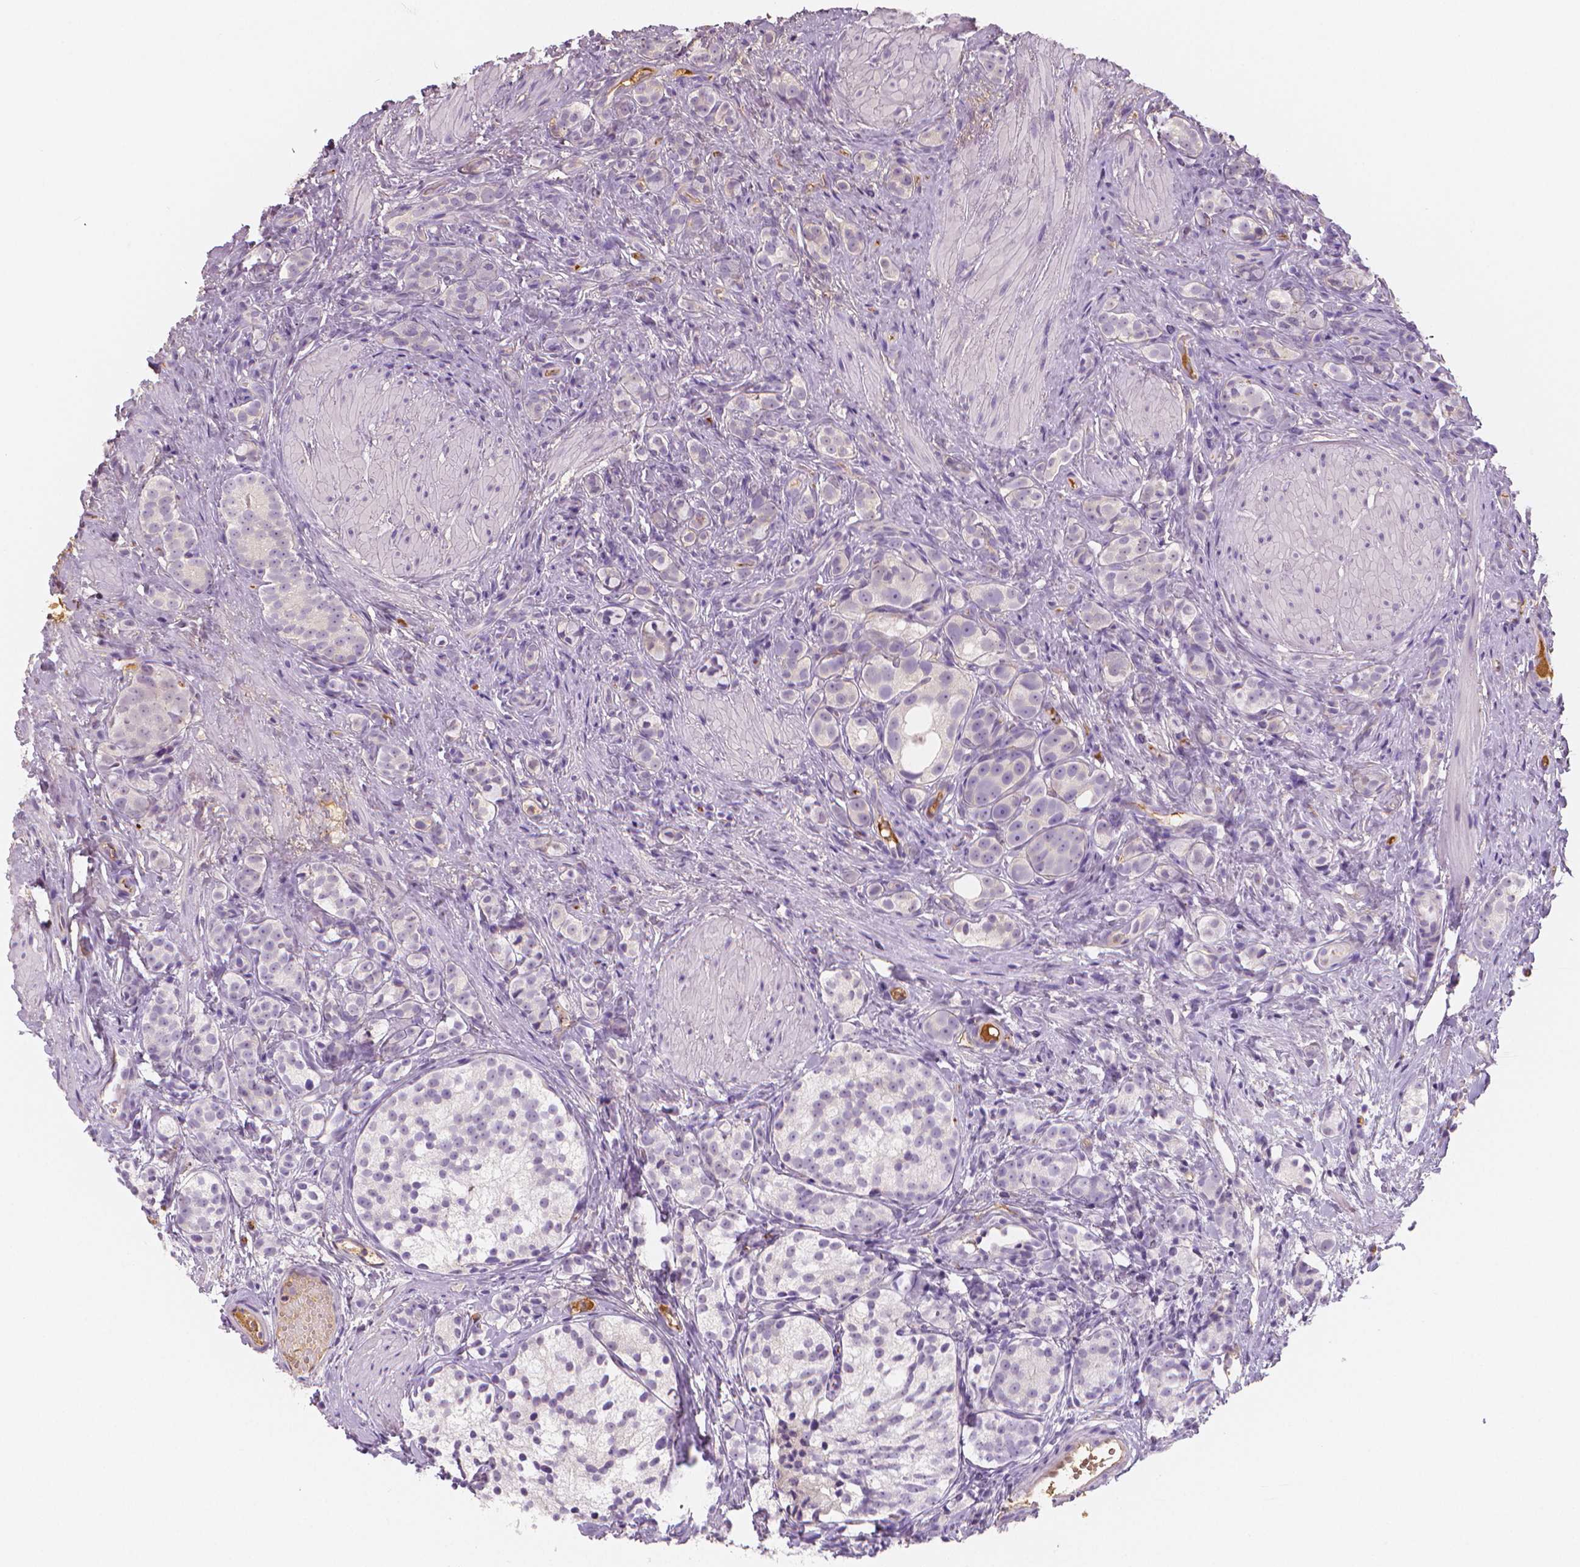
{"staining": {"intensity": "negative", "quantity": "none", "location": "none"}, "tissue": "prostate cancer", "cell_type": "Tumor cells", "image_type": "cancer", "snomed": [{"axis": "morphology", "description": "Adenocarcinoma, High grade"}, {"axis": "topography", "description": "Prostate"}], "caption": "Human adenocarcinoma (high-grade) (prostate) stained for a protein using immunohistochemistry (IHC) reveals no expression in tumor cells.", "gene": "APOA4", "patient": {"sex": "male", "age": 53}}